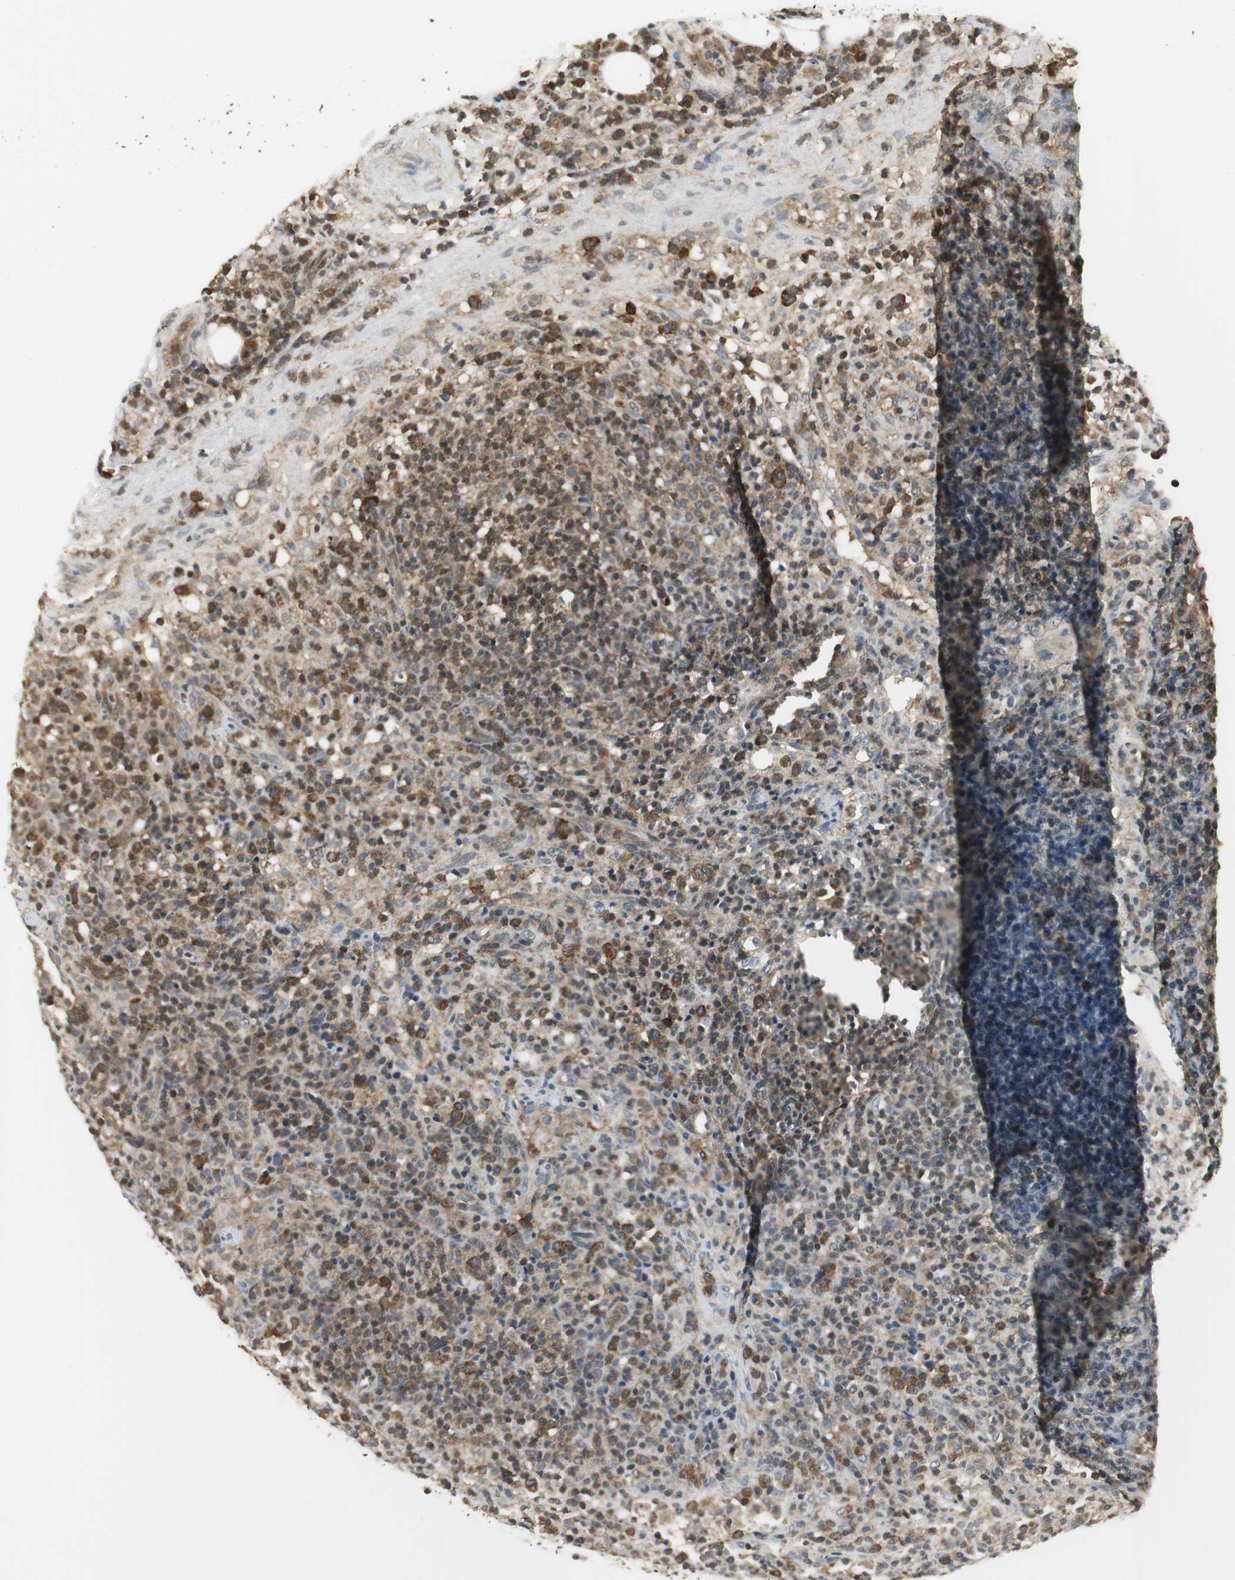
{"staining": {"intensity": "moderate", "quantity": ">75%", "location": "cytoplasmic/membranous"}, "tissue": "lymphoma", "cell_type": "Tumor cells", "image_type": "cancer", "snomed": [{"axis": "morphology", "description": "Hodgkin's disease, NOS"}, {"axis": "topography", "description": "Lymph node"}], "caption": "An immunohistochemistry (IHC) micrograph of tumor tissue is shown. Protein staining in brown highlights moderate cytoplasmic/membranous positivity in Hodgkin's disease within tumor cells. (Brightfield microscopy of DAB IHC at high magnification).", "gene": "CCT5", "patient": {"sex": "male", "age": 65}}